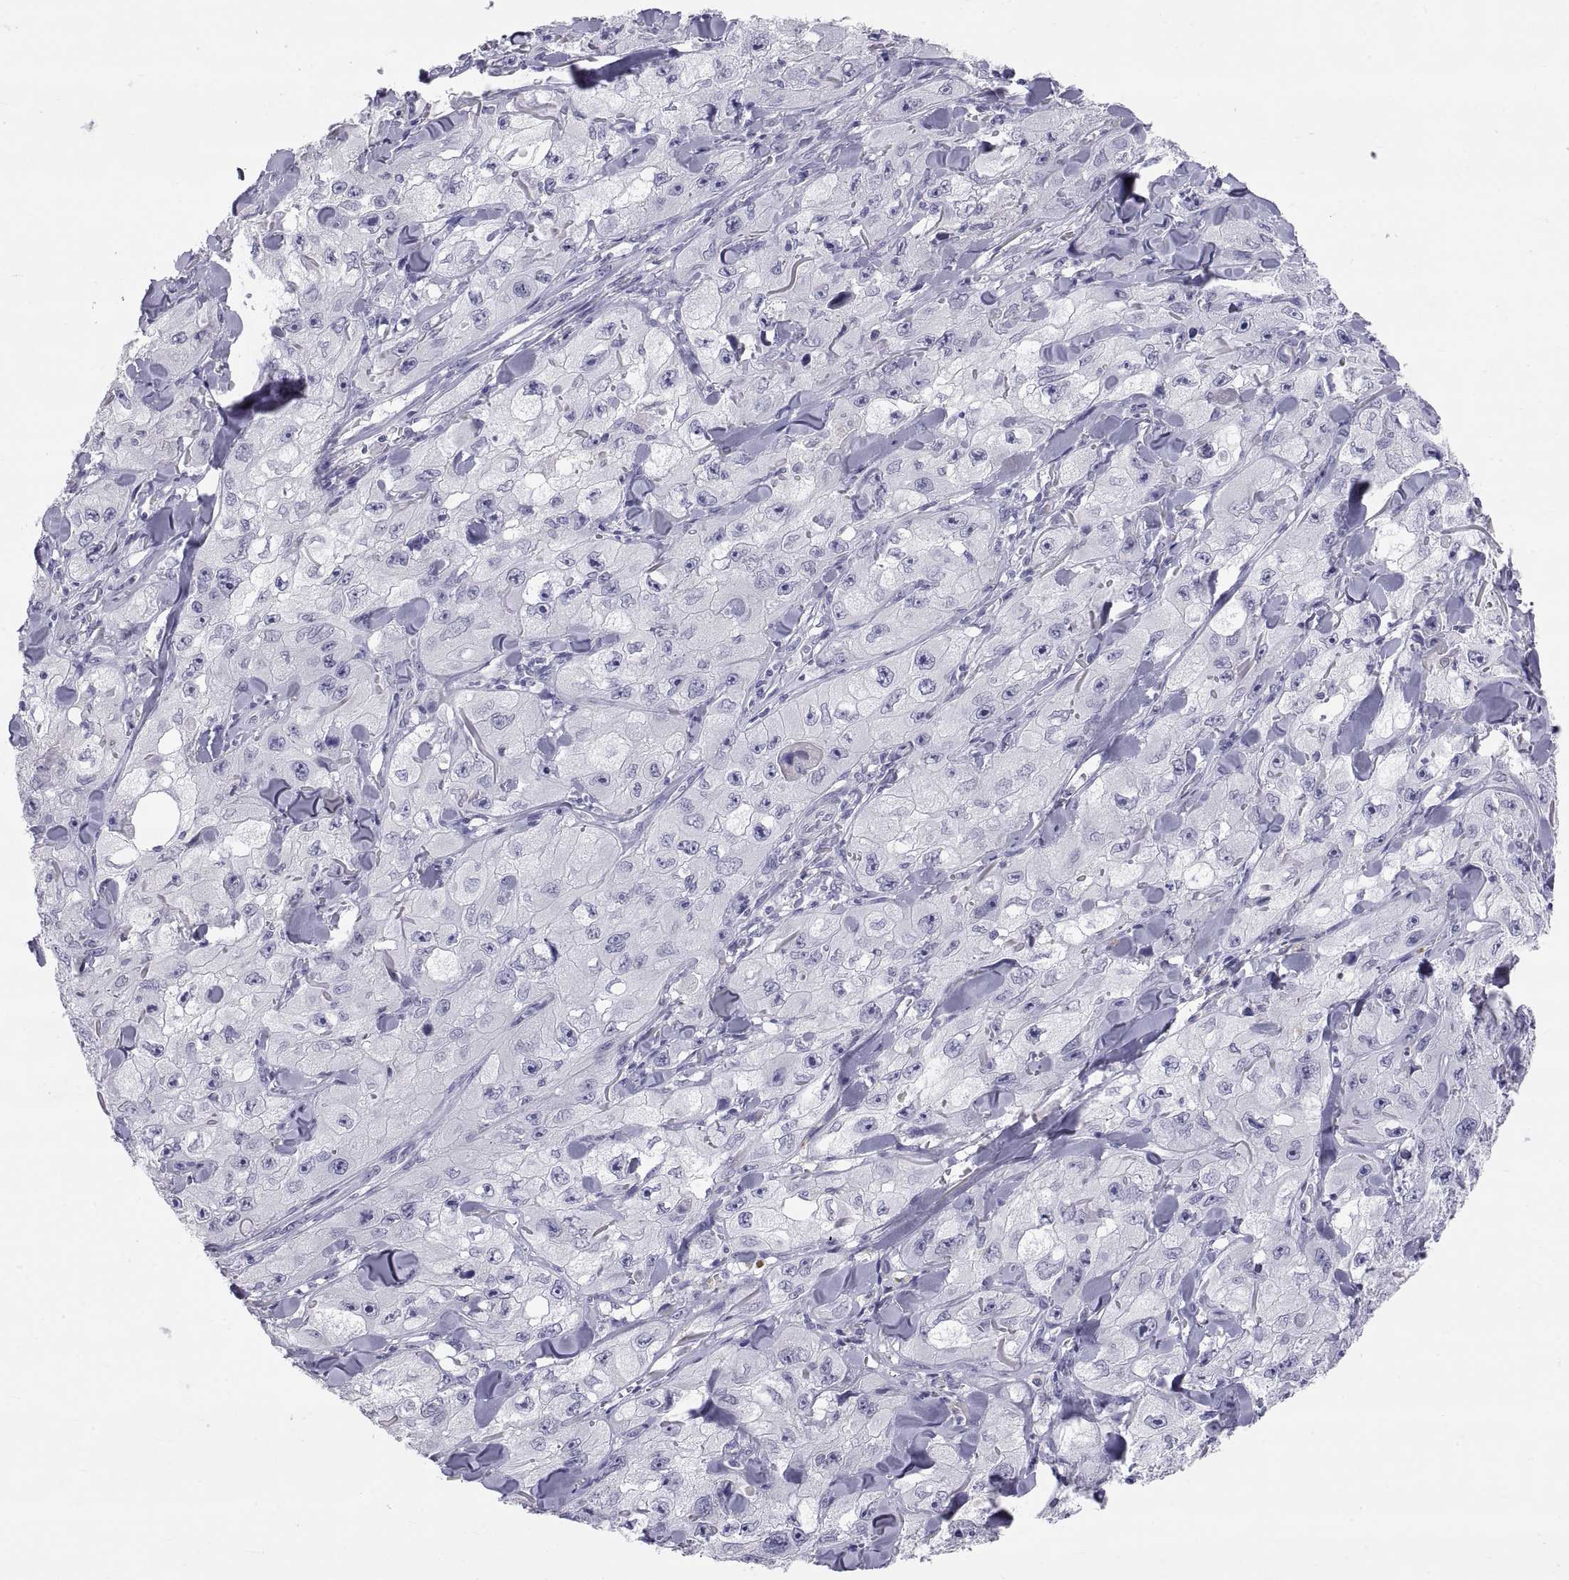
{"staining": {"intensity": "negative", "quantity": "none", "location": "none"}, "tissue": "skin cancer", "cell_type": "Tumor cells", "image_type": "cancer", "snomed": [{"axis": "morphology", "description": "Squamous cell carcinoma, NOS"}, {"axis": "topography", "description": "Skin"}, {"axis": "topography", "description": "Subcutis"}], "caption": "Tumor cells show no significant protein expression in skin cancer. (Brightfield microscopy of DAB immunohistochemistry (IHC) at high magnification).", "gene": "TEX13A", "patient": {"sex": "male", "age": 73}}